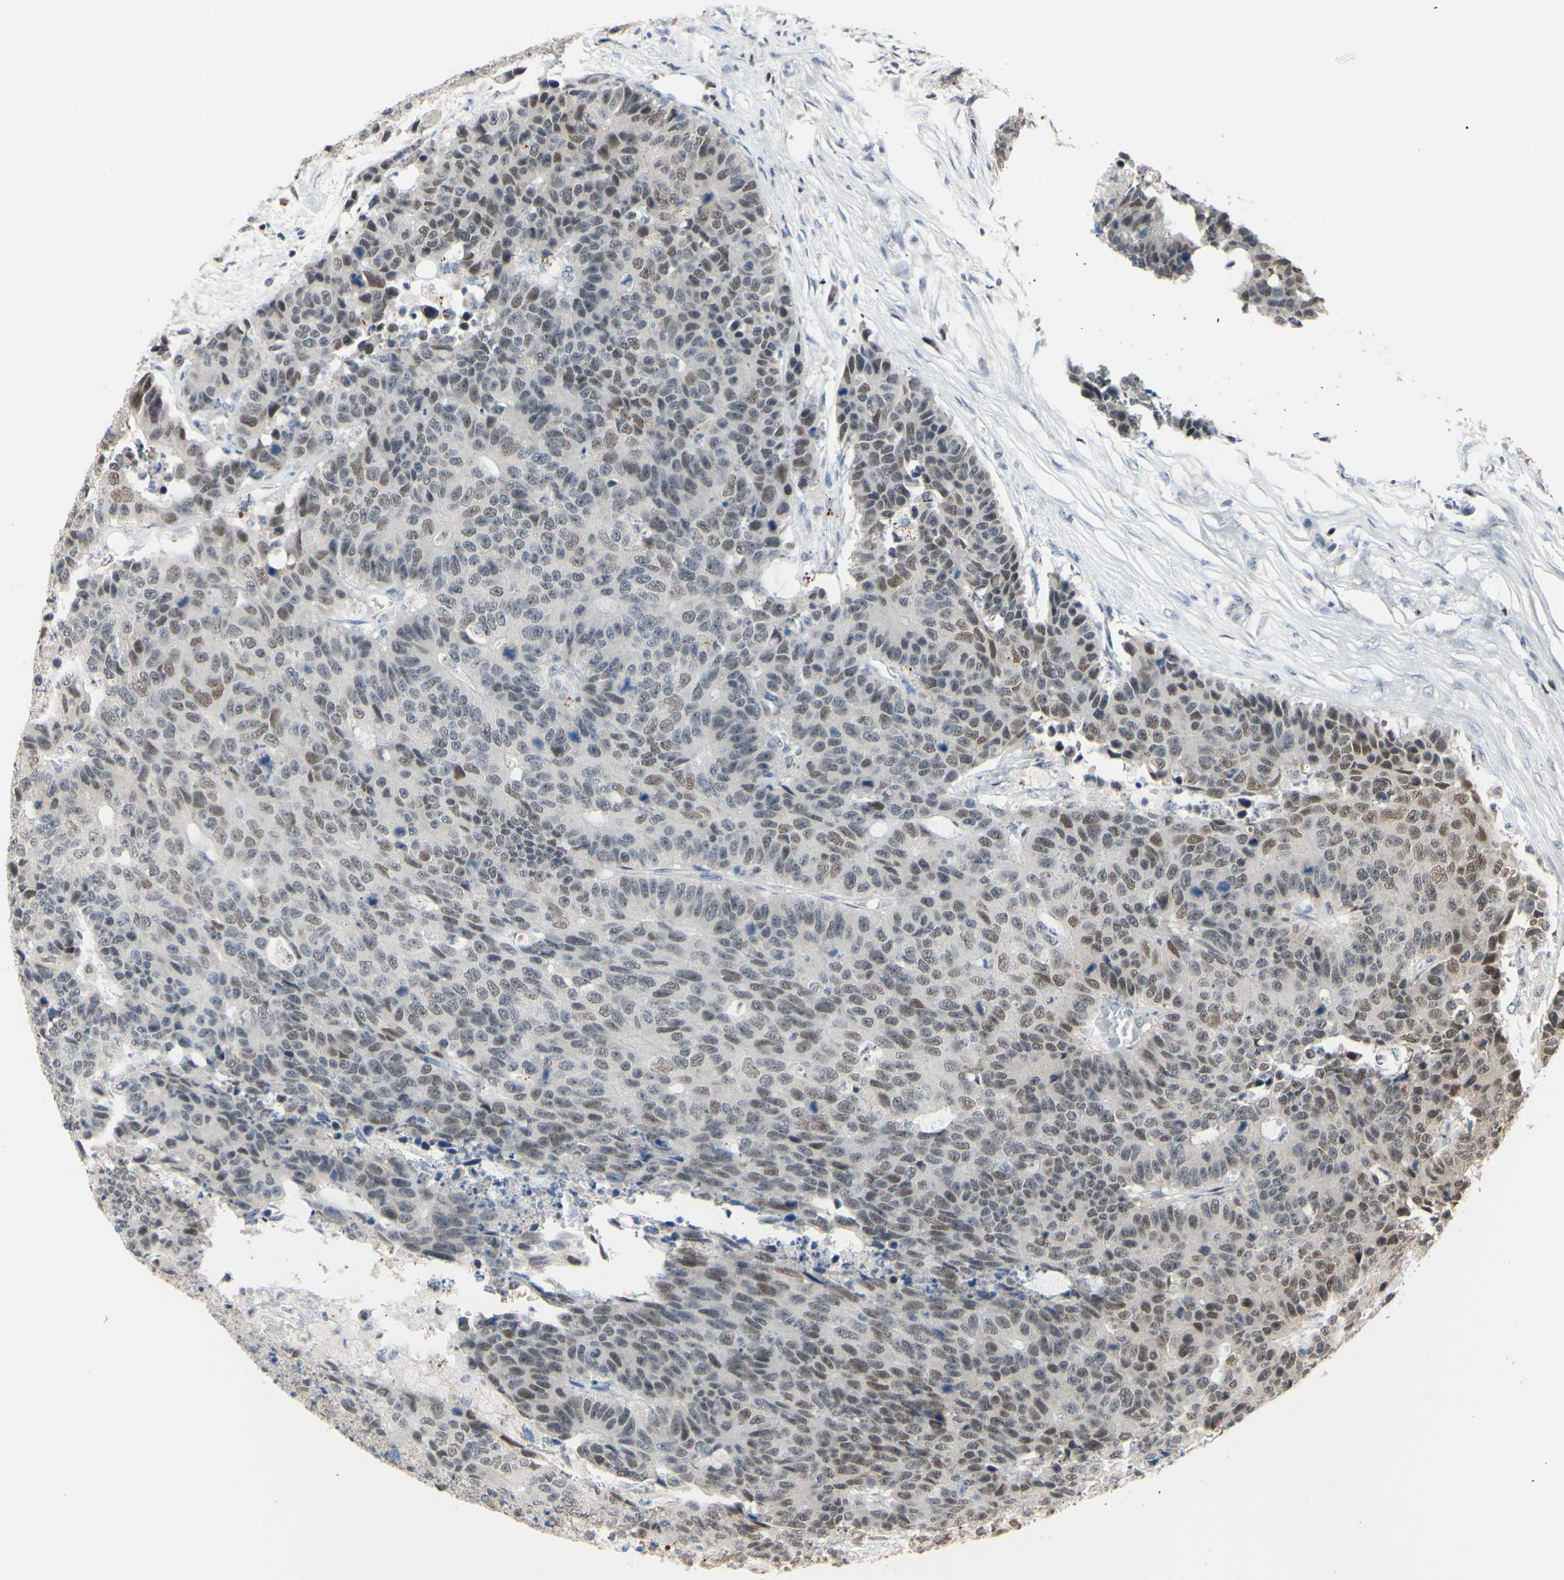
{"staining": {"intensity": "moderate", "quantity": "<25%", "location": "cytoplasmic/membranous,nuclear"}, "tissue": "colorectal cancer", "cell_type": "Tumor cells", "image_type": "cancer", "snomed": [{"axis": "morphology", "description": "Adenocarcinoma, NOS"}, {"axis": "topography", "description": "Colon"}], "caption": "IHC staining of colorectal cancer, which reveals low levels of moderate cytoplasmic/membranous and nuclear staining in approximately <25% of tumor cells indicating moderate cytoplasmic/membranous and nuclear protein expression. The staining was performed using DAB (brown) for protein detection and nuclei were counterstained in hematoxylin (blue).", "gene": "SP4", "patient": {"sex": "female", "age": 86}}